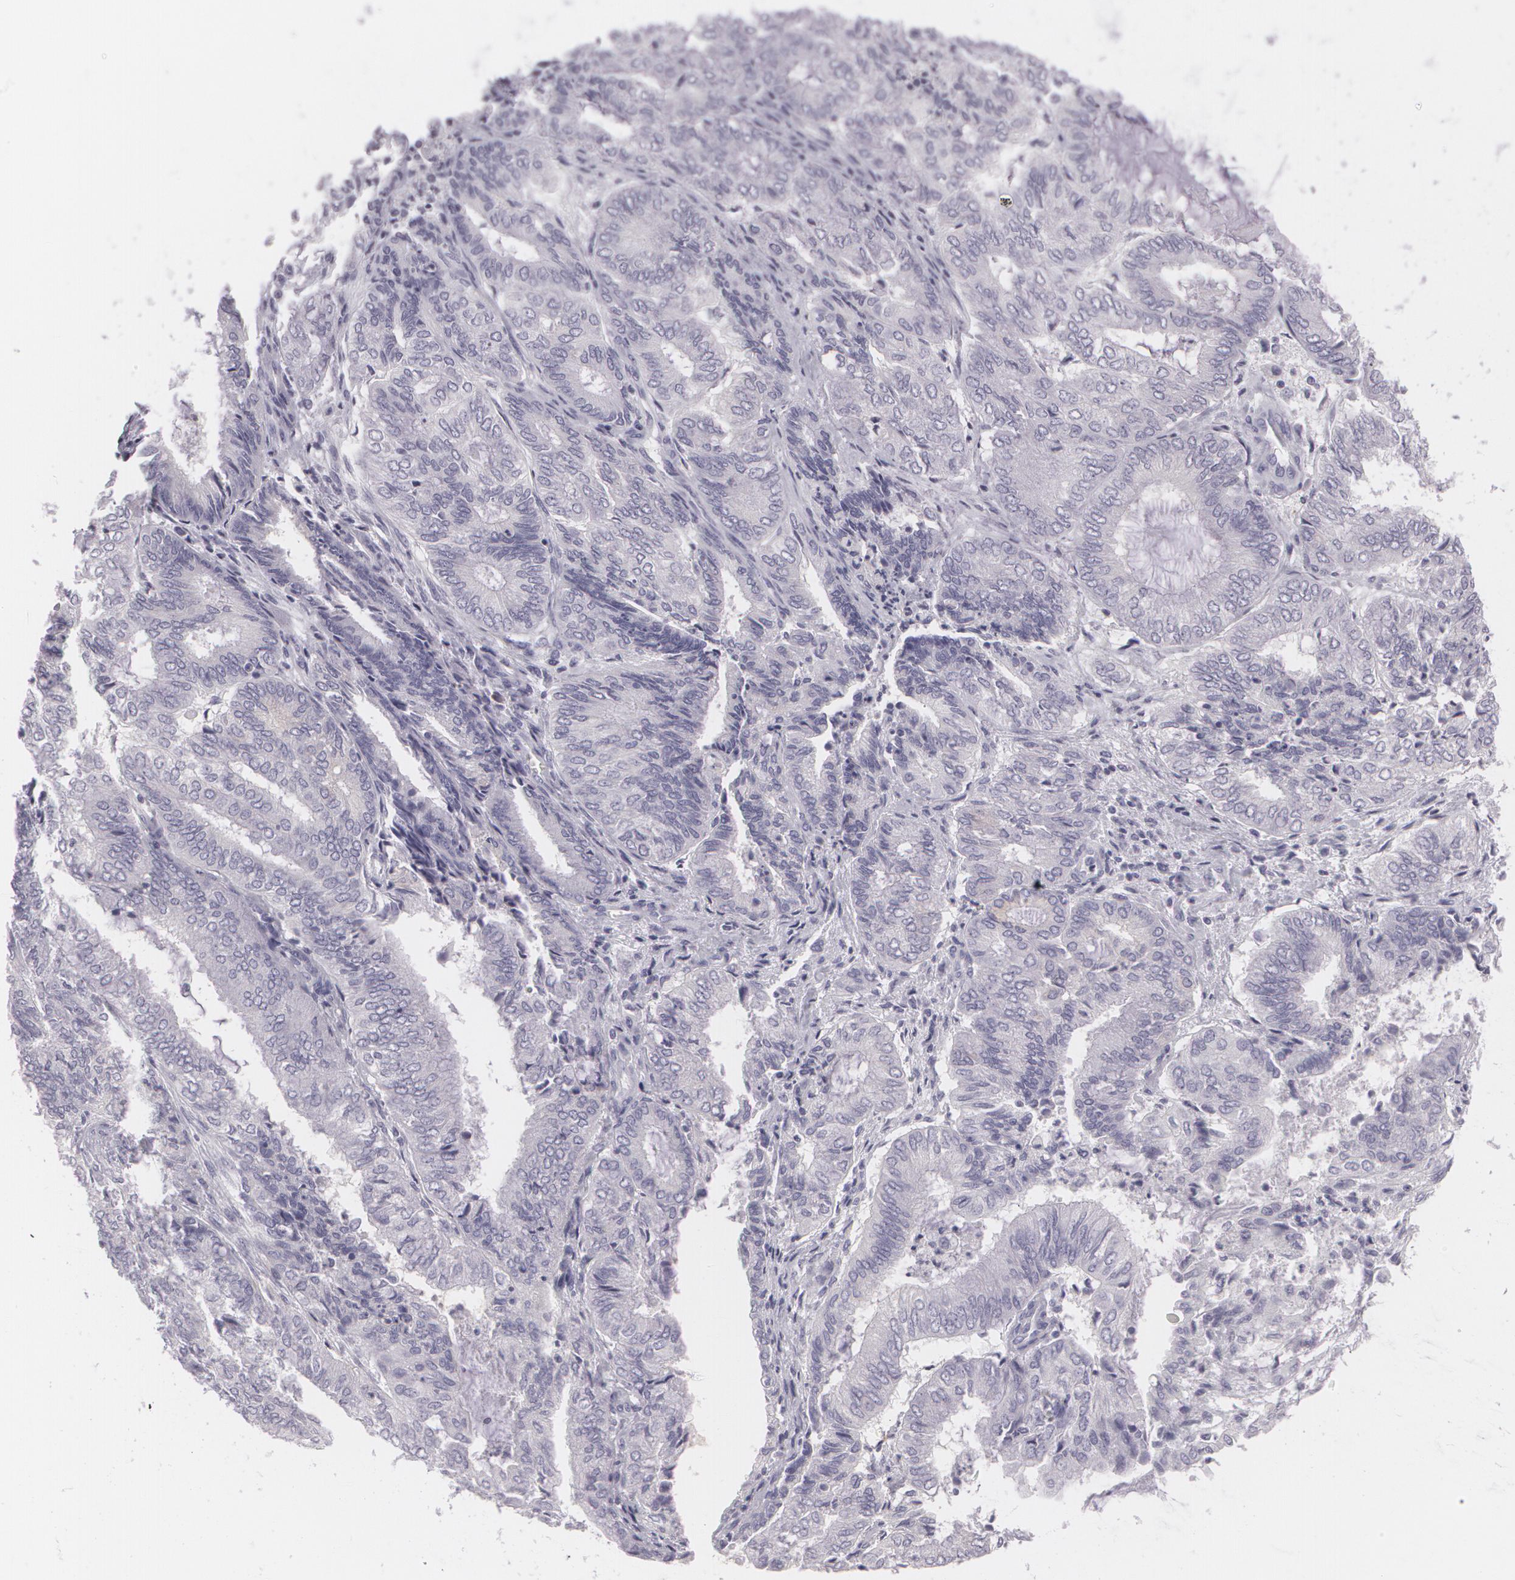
{"staining": {"intensity": "negative", "quantity": "none", "location": "none"}, "tissue": "endometrial cancer", "cell_type": "Tumor cells", "image_type": "cancer", "snomed": [{"axis": "morphology", "description": "Adenocarcinoma, NOS"}, {"axis": "topography", "description": "Endometrium"}], "caption": "Human endometrial cancer (adenocarcinoma) stained for a protein using immunohistochemistry (IHC) exhibits no staining in tumor cells.", "gene": "MAP2", "patient": {"sex": "female", "age": 59}}